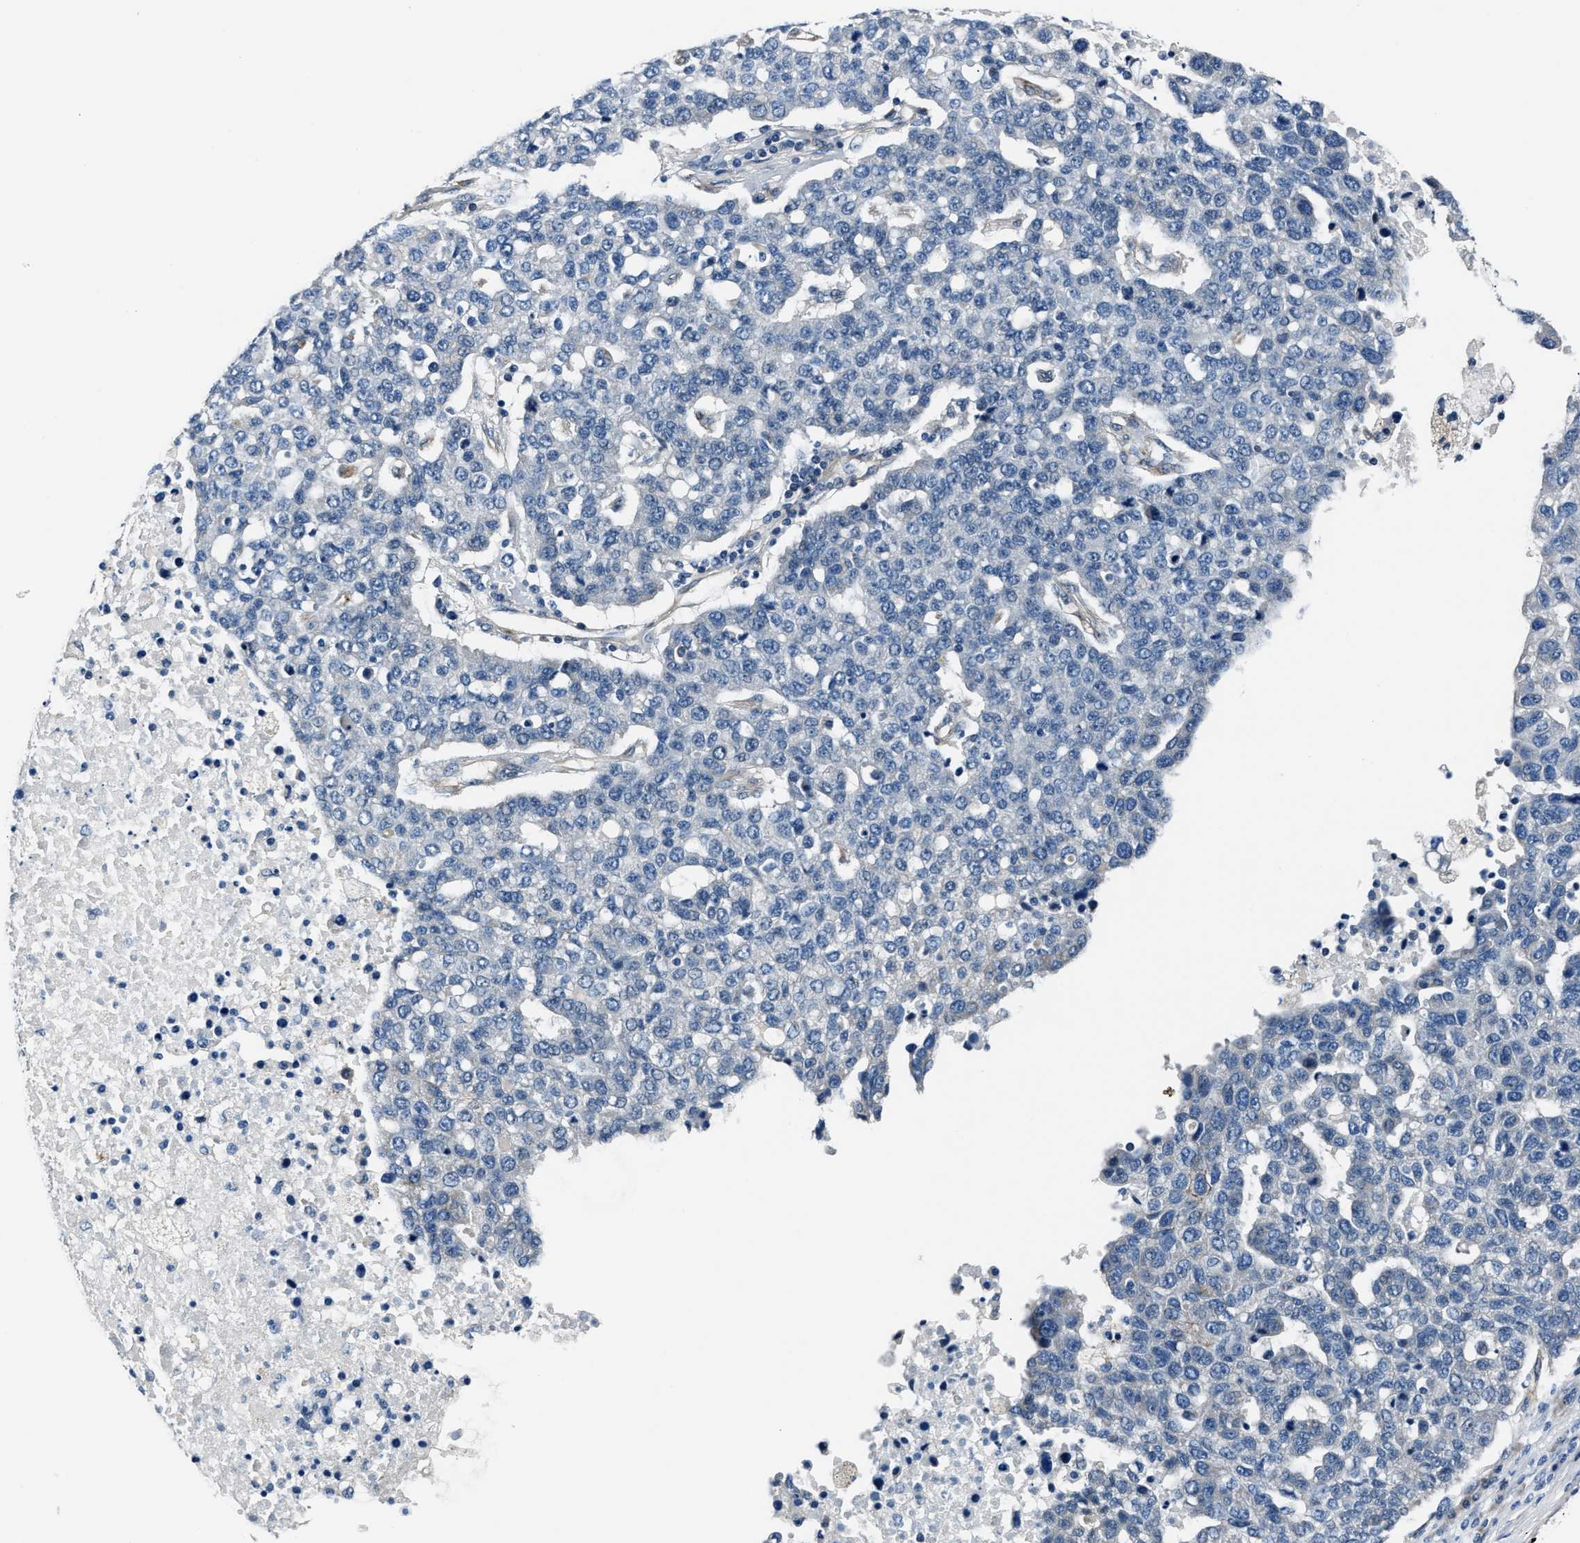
{"staining": {"intensity": "negative", "quantity": "none", "location": "none"}, "tissue": "pancreatic cancer", "cell_type": "Tumor cells", "image_type": "cancer", "snomed": [{"axis": "morphology", "description": "Adenocarcinoma, NOS"}, {"axis": "topography", "description": "Pancreas"}], "caption": "Tumor cells show no significant positivity in pancreatic adenocarcinoma. The staining is performed using DAB brown chromogen with nuclei counter-stained in using hematoxylin.", "gene": "MPDZ", "patient": {"sex": "female", "age": 61}}